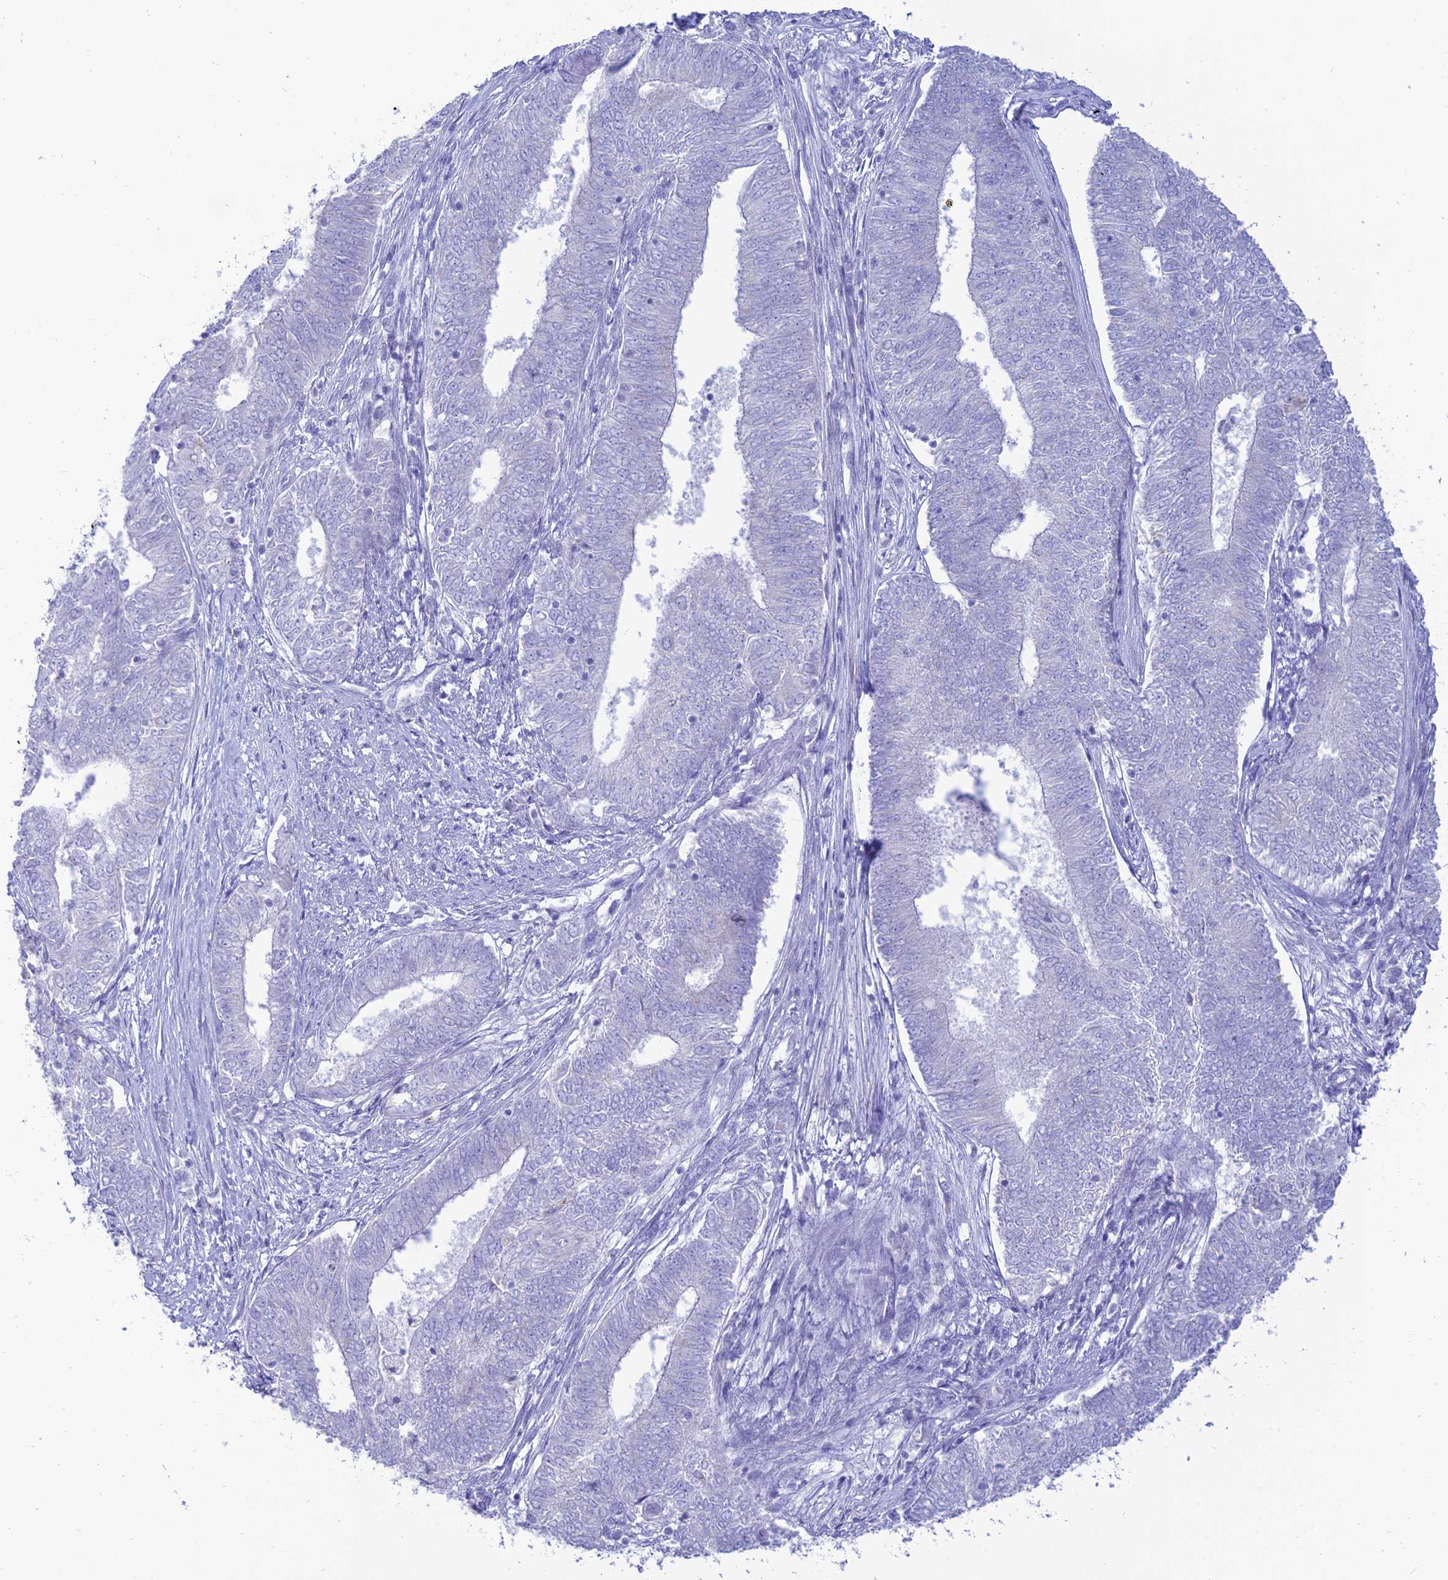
{"staining": {"intensity": "negative", "quantity": "none", "location": "none"}, "tissue": "endometrial cancer", "cell_type": "Tumor cells", "image_type": "cancer", "snomed": [{"axis": "morphology", "description": "Adenocarcinoma, NOS"}, {"axis": "topography", "description": "Endometrium"}], "caption": "Adenocarcinoma (endometrial) stained for a protein using immunohistochemistry (IHC) shows no staining tumor cells.", "gene": "MAL2", "patient": {"sex": "female", "age": 62}}